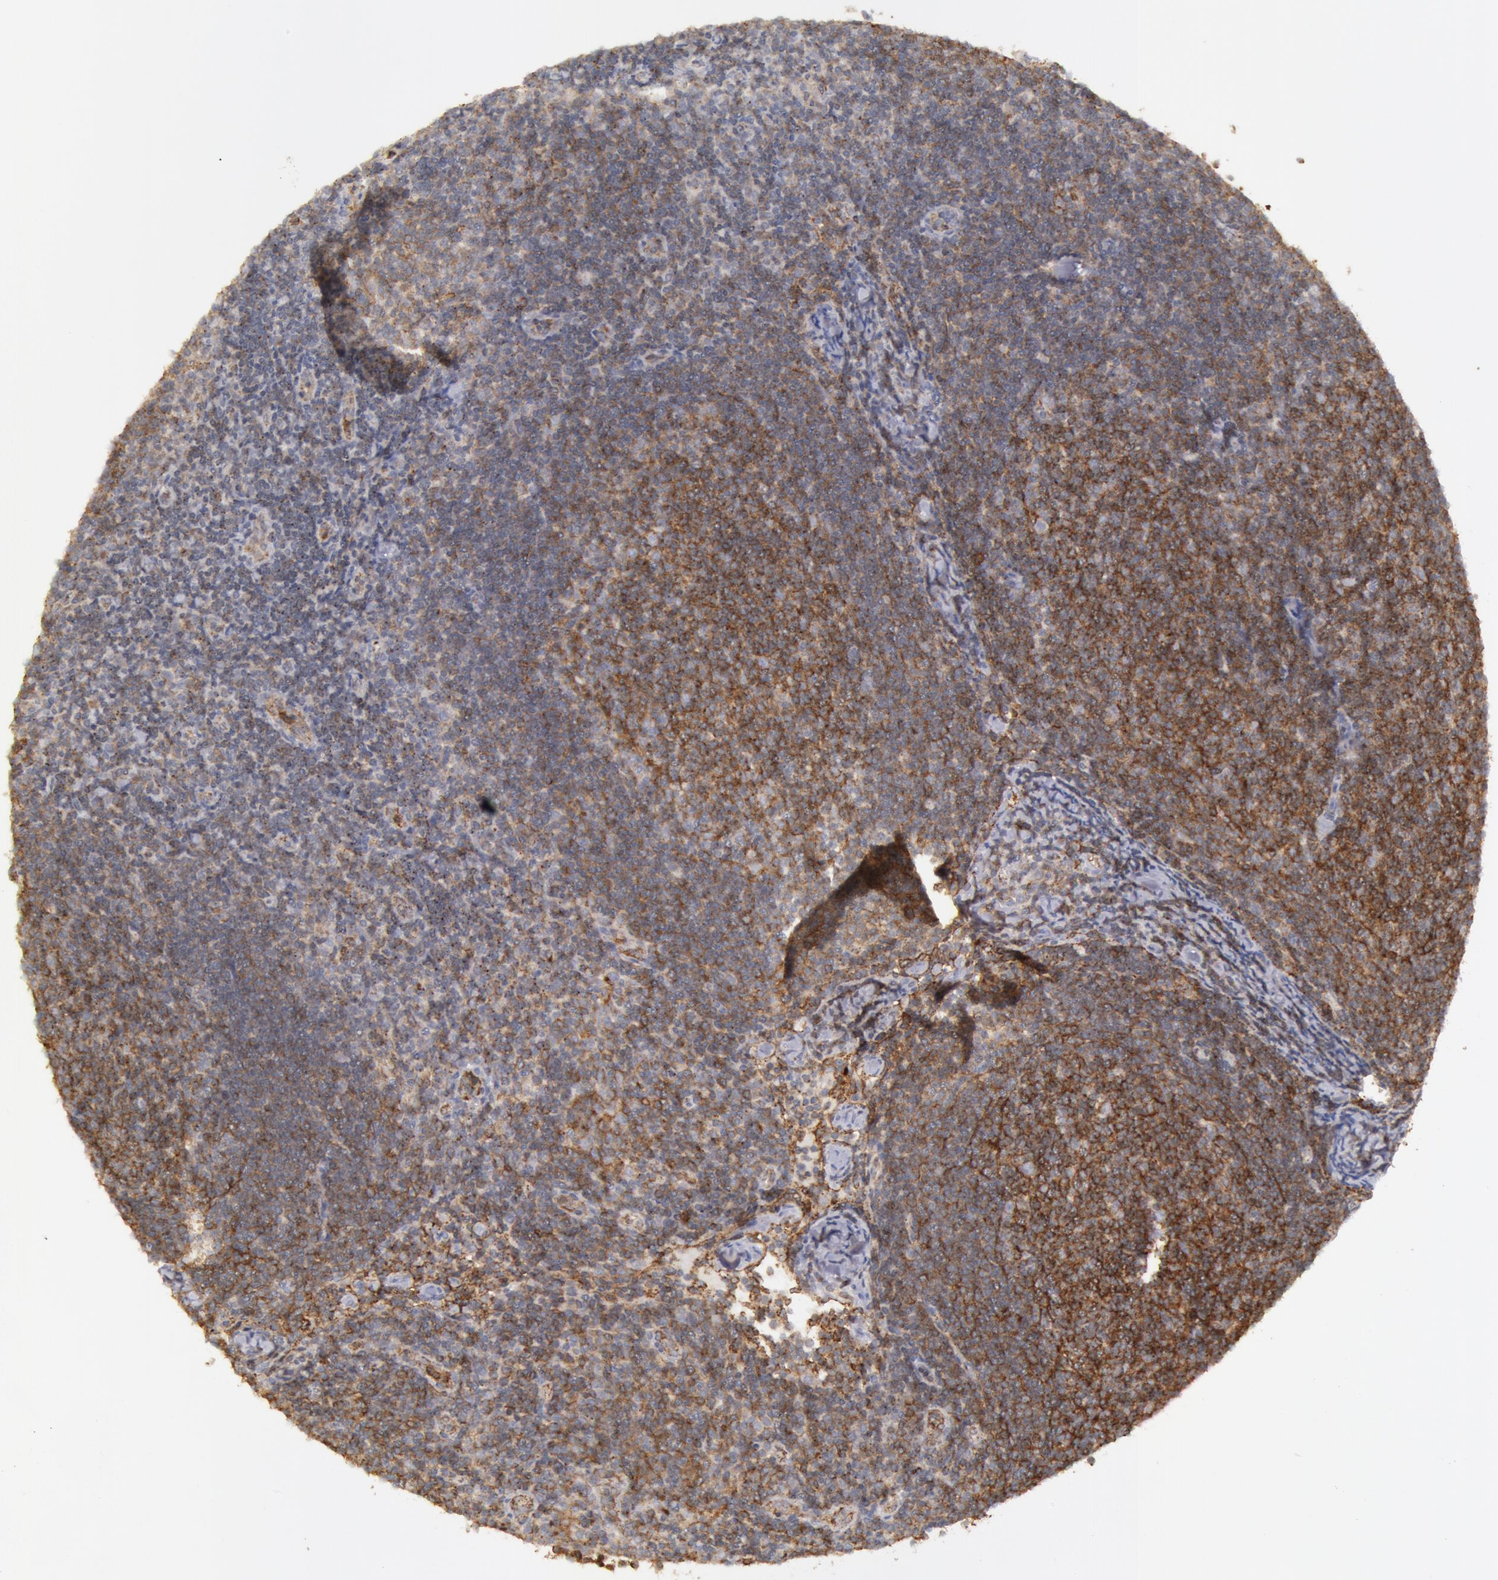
{"staining": {"intensity": "moderate", "quantity": ">75%", "location": "cytoplasmic/membranous"}, "tissue": "lymphoma", "cell_type": "Tumor cells", "image_type": "cancer", "snomed": [{"axis": "morphology", "description": "Malignant lymphoma, non-Hodgkin's type, Low grade"}, {"axis": "topography", "description": "Lymph node"}], "caption": "Moderate cytoplasmic/membranous expression is identified in about >75% of tumor cells in lymphoma. The staining was performed using DAB to visualize the protein expression in brown, while the nuclei were stained in blue with hematoxylin (Magnification: 20x).", "gene": "FLOT2", "patient": {"sex": "male", "age": 49}}